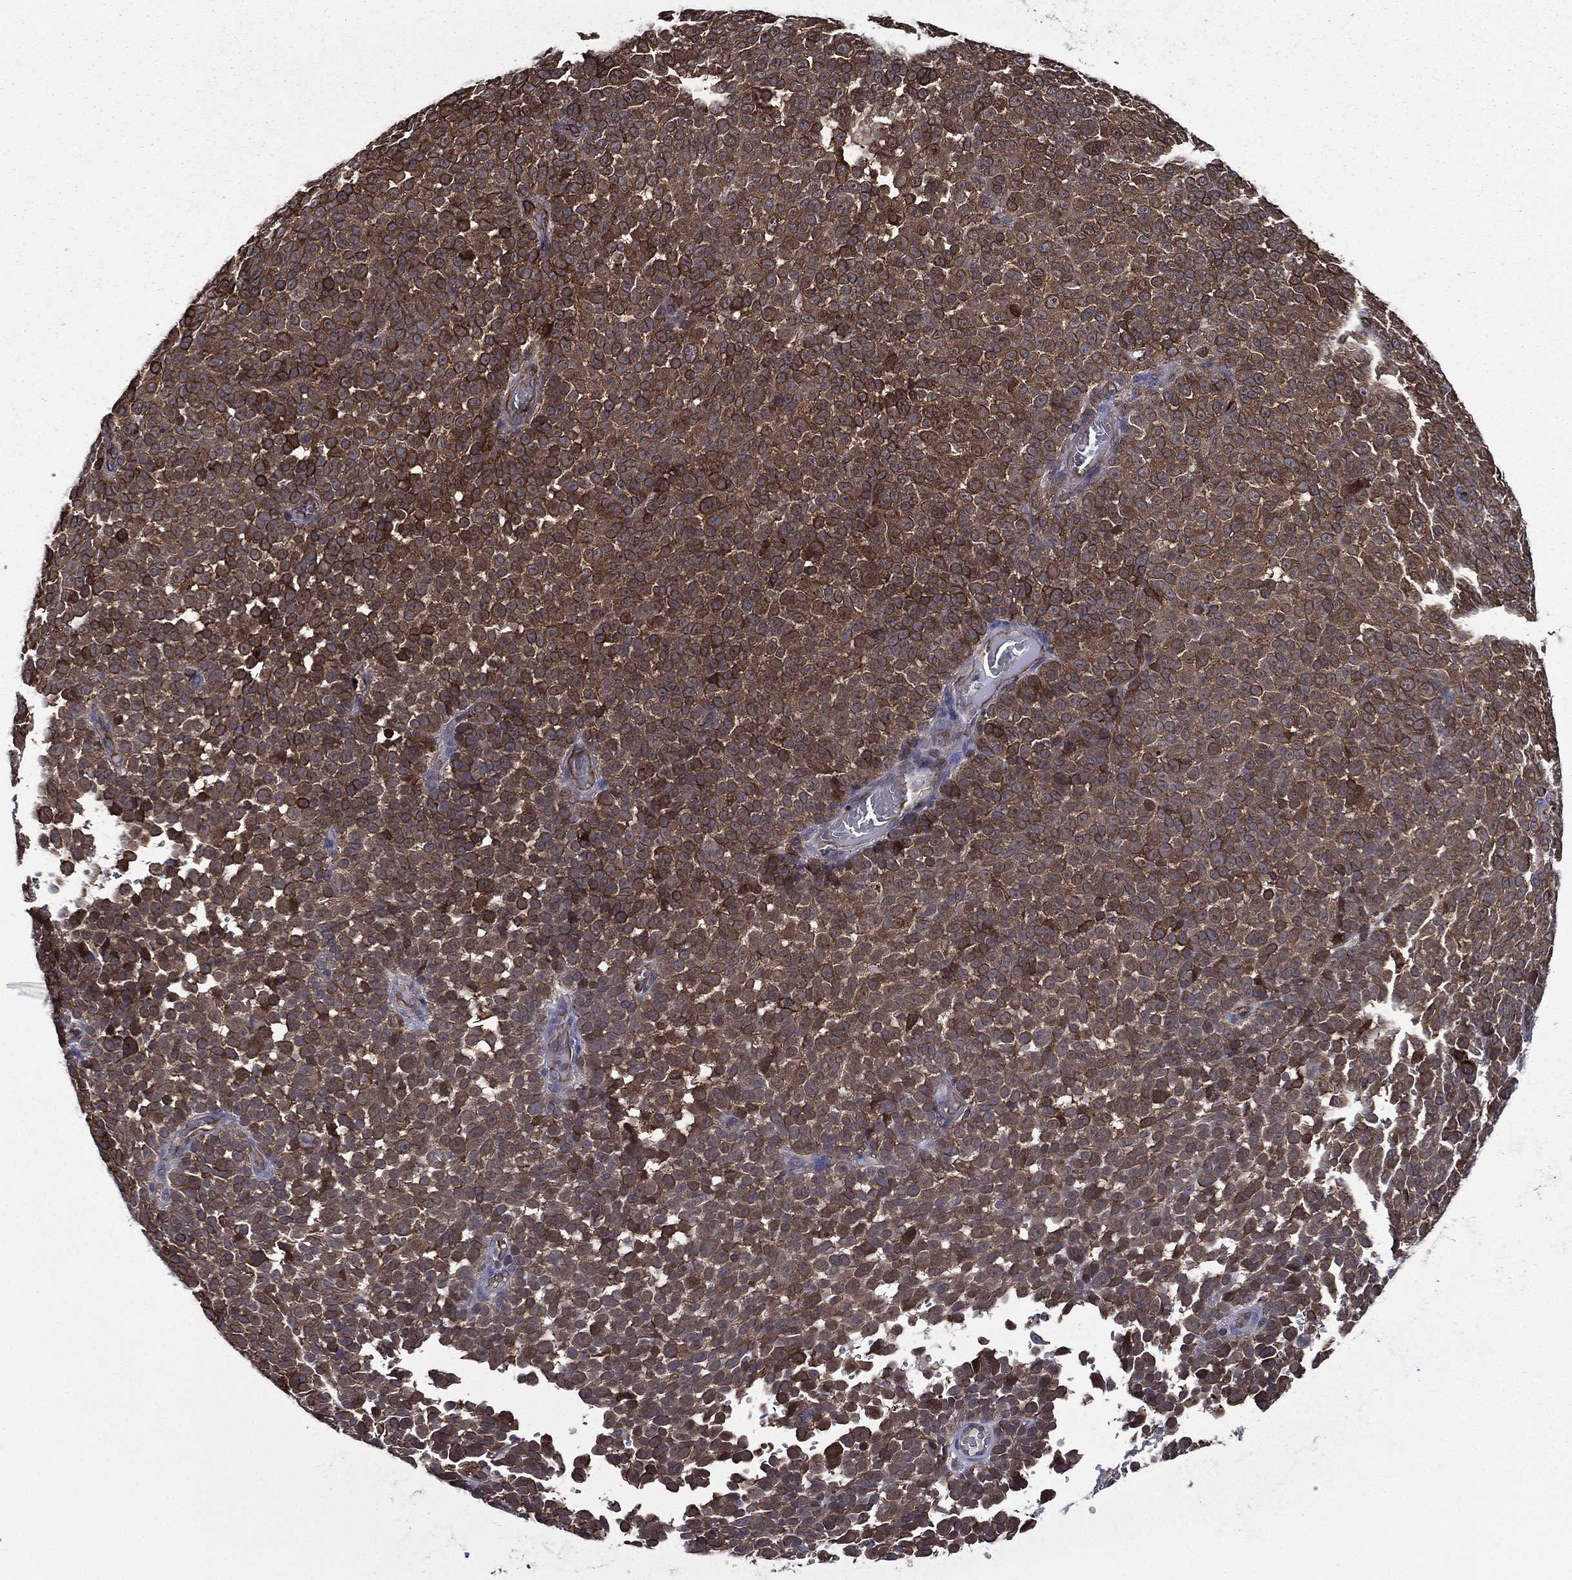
{"staining": {"intensity": "moderate", "quantity": "25%-75%", "location": "cytoplasmic/membranous"}, "tissue": "melanoma", "cell_type": "Tumor cells", "image_type": "cancer", "snomed": [{"axis": "morphology", "description": "Malignant melanoma, NOS"}, {"axis": "topography", "description": "Skin"}], "caption": "Melanoma stained with a protein marker exhibits moderate staining in tumor cells.", "gene": "PLPP3", "patient": {"sex": "female", "age": 95}}